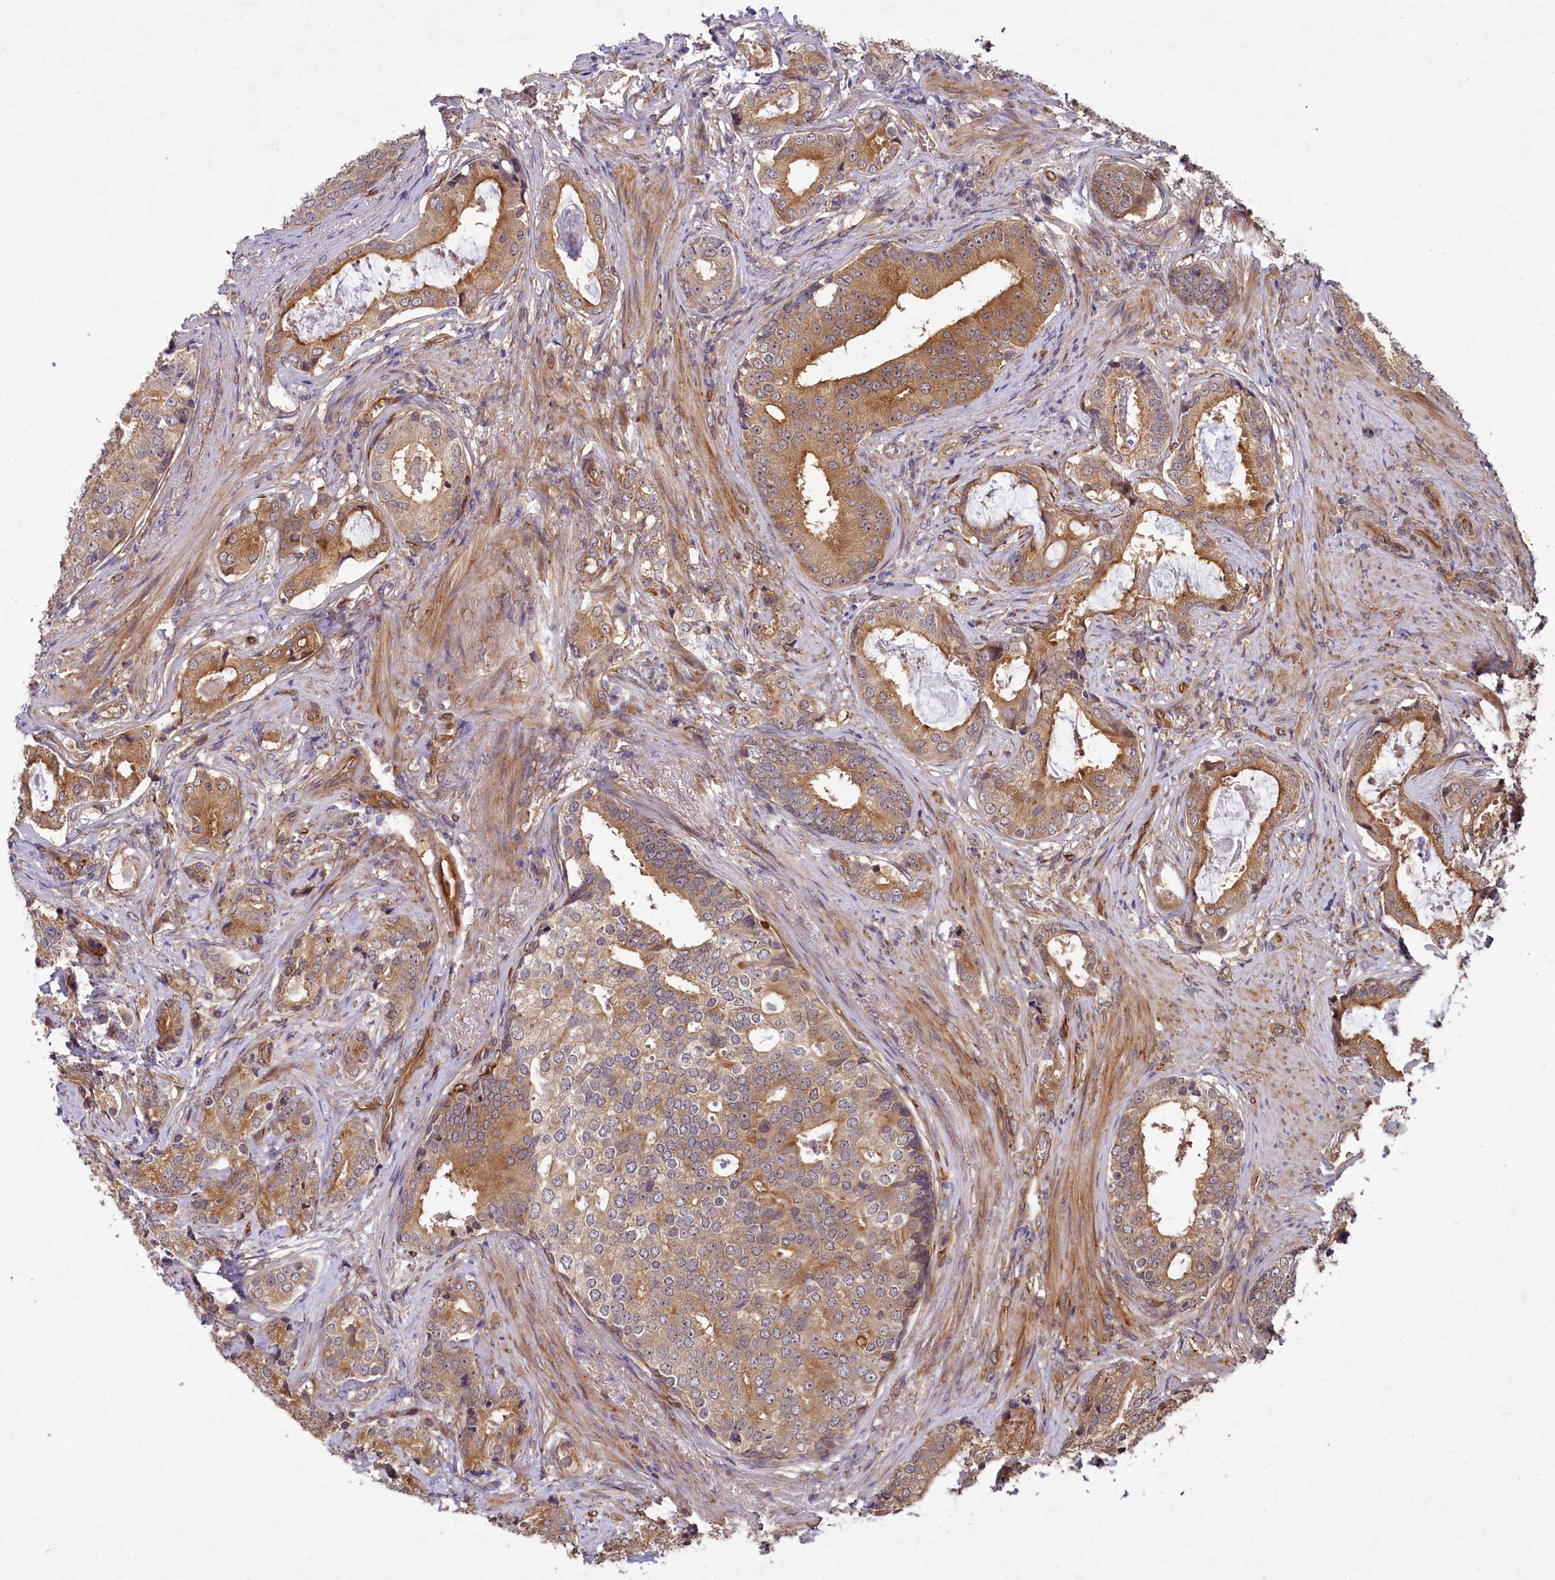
{"staining": {"intensity": "moderate", "quantity": ">75%", "location": "cytoplasmic/membranous"}, "tissue": "prostate cancer", "cell_type": "Tumor cells", "image_type": "cancer", "snomed": [{"axis": "morphology", "description": "Adenocarcinoma, Low grade"}, {"axis": "topography", "description": "Prostate"}], "caption": "Immunohistochemistry (DAB (3,3'-diaminobenzidine)) staining of human prostate cancer exhibits moderate cytoplasmic/membranous protein staining in about >75% of tumor cells.", "gene": "PKN2", "patient": {"sex": "male", "age": 71}}